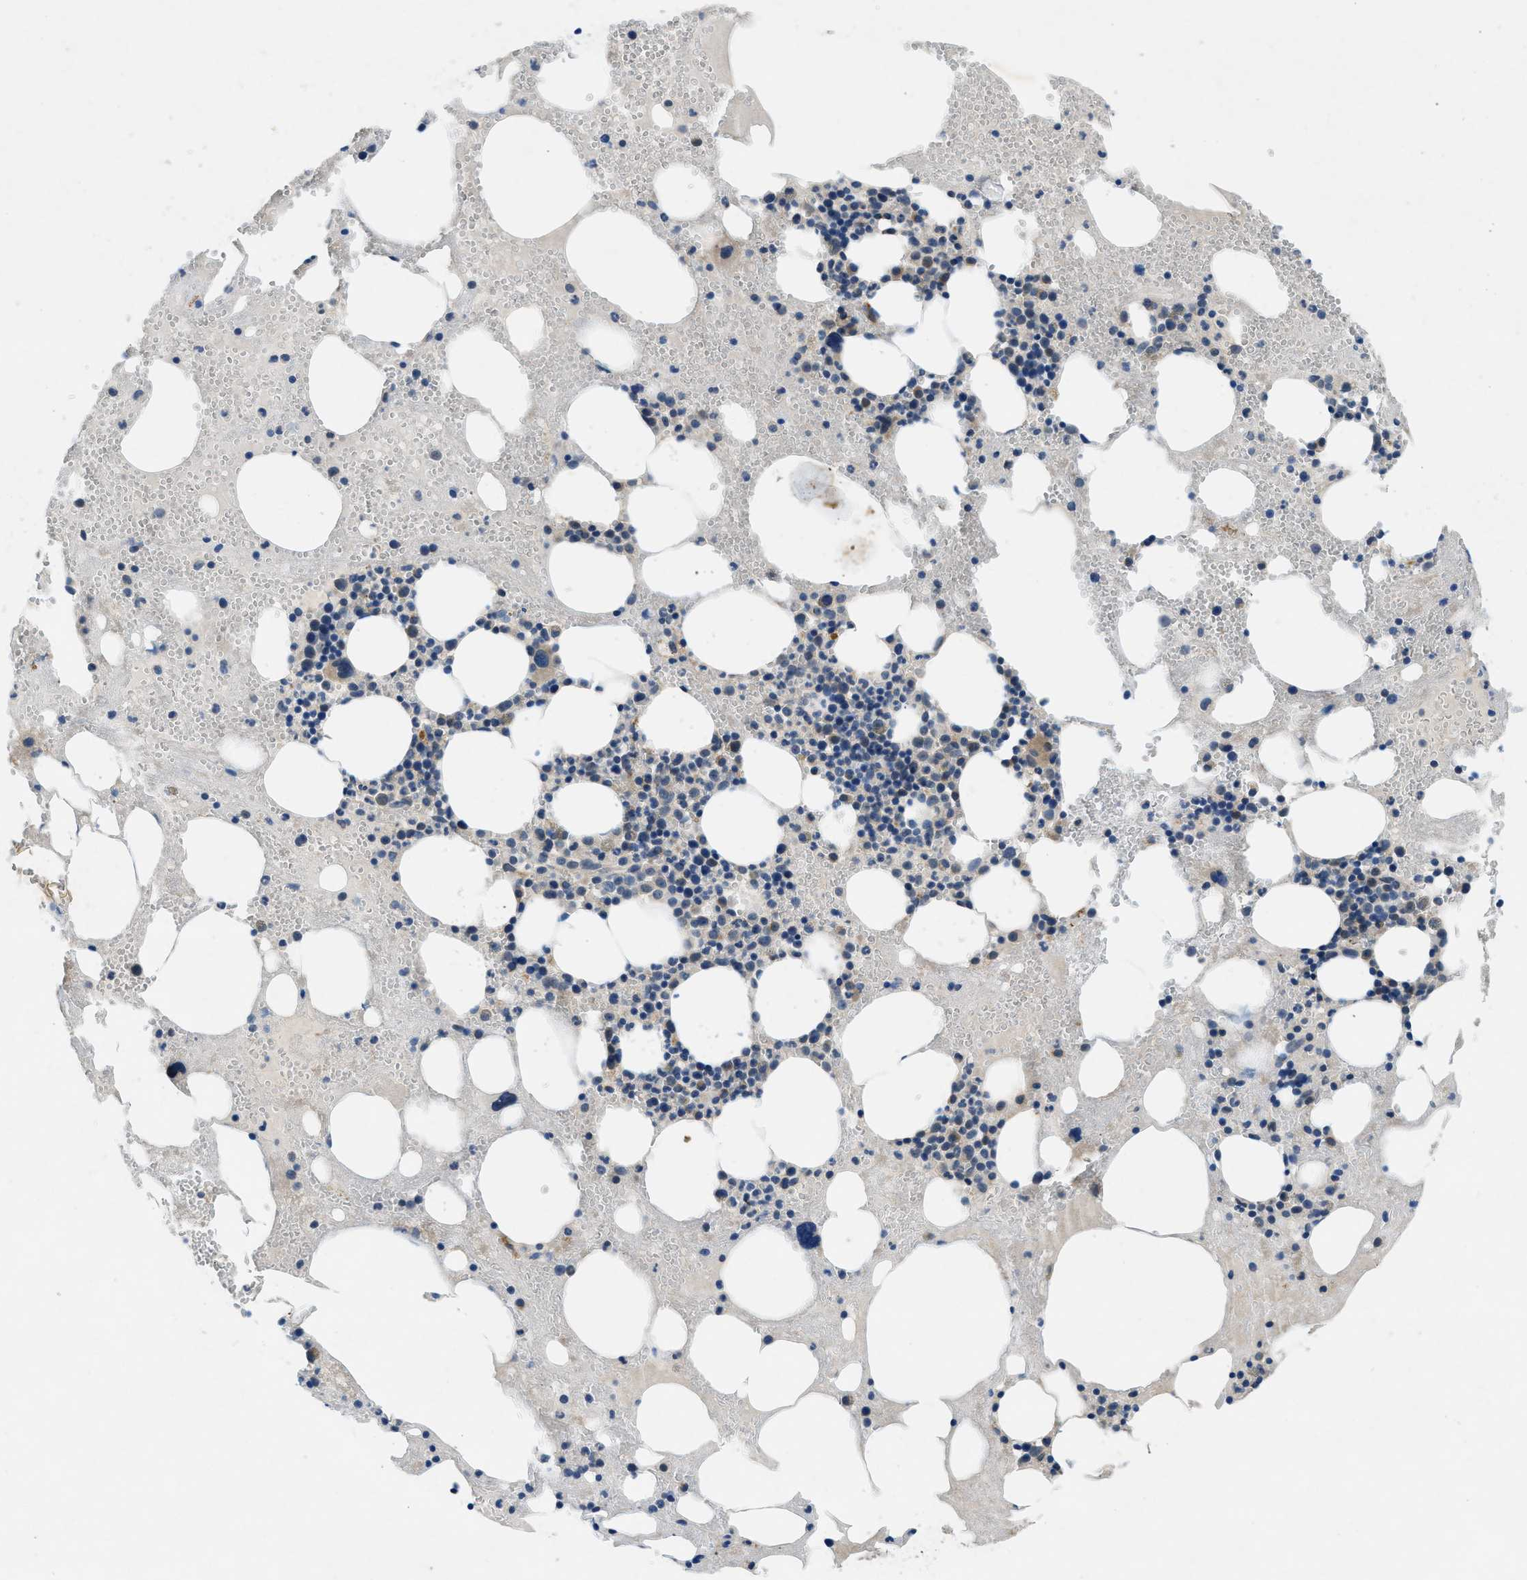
{"staining": {"intensity": "weak", "quantity": "<25%", "location": "cytoplasmic/membranous"}, "tissue": "bone marrow", "cell_type": "Hematopoietic cells", "image_type": "normal", "snomed": [{"axis": "morphology", "description": "Normal tissue, NOS"}, {"axis": "morphology", "description": "Inflammation, NOS"}, {"axis": "topography", "description": "Bone marrow"}], "caption": "This is a micrograph of immunohistochemistry staining of normal bone marrow, which shows no expression in hematopoietic cells.", "gene": "RIPK2", "patient": {"sex": "female", "age": 78}}